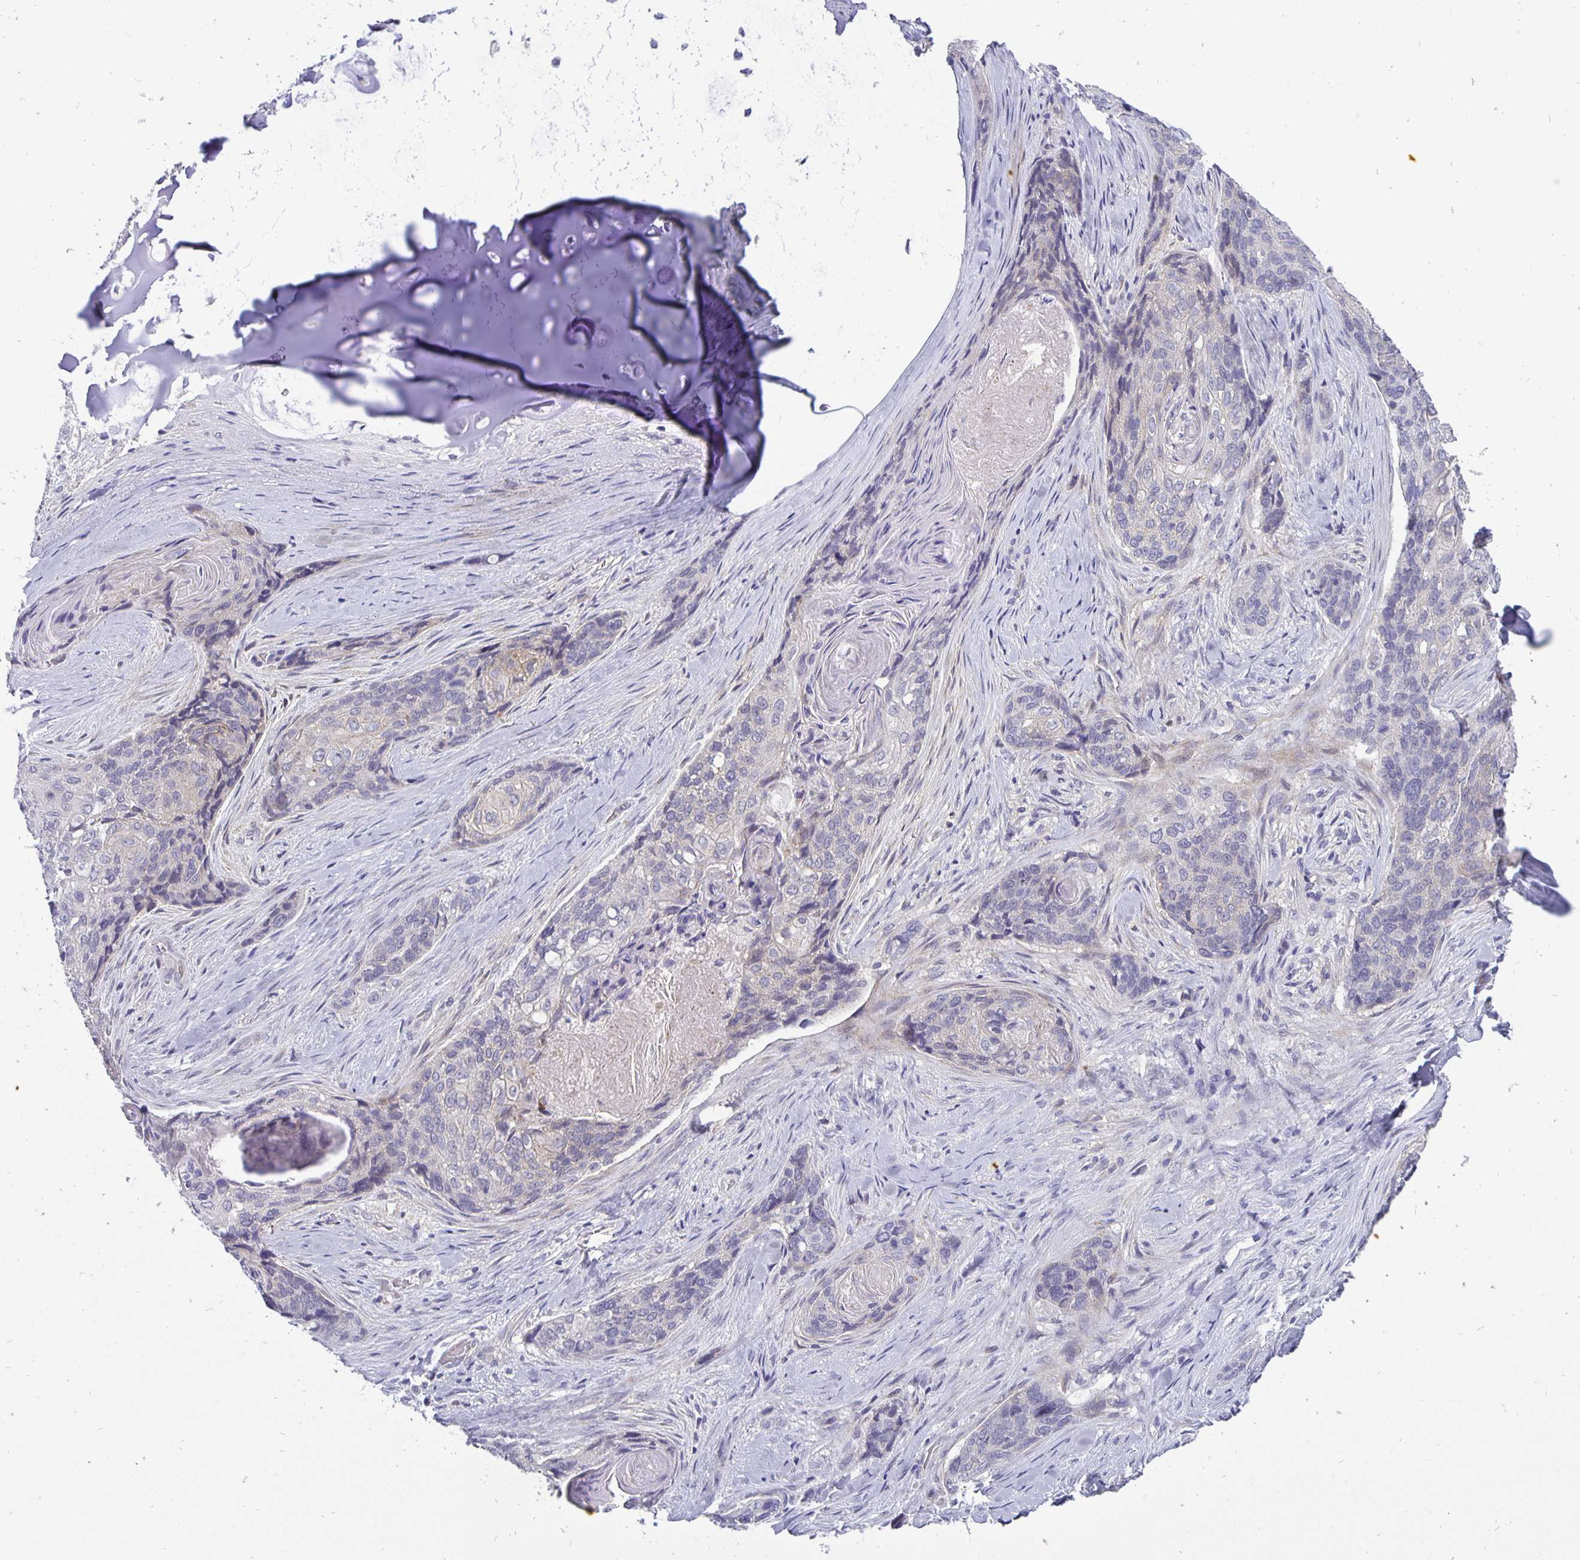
{"staining": {"intensity": "negative", "quantity": "none", "location": "none"}, "tissue": "lung cancer", "cell_type": "Tumor cells", "image_type": "cancer", "snomed": [{"axis": "morphology", "description": "Squamous cell carcinoma, NOS"}, {"axis": "morphology", "description": "Squamous cell carcinoma, metastatic, NOS"}, {"axis": "topography", "description": "Lymph node"}, {"axis": "topography", "description": "Lung"}], "caption": "The image reveals no significant expression in tumor cells of lung metastatic squamous cell carcinoma. The staining was performed using DAB (3,3'-diaminobenzidine) to visualize the protein expression in brown, while the nuclei were stained in blue with hematoxylin (Magnification: 20x).", "gene": "ERBB2", "patient": {"sex": "male", "age": 41}}